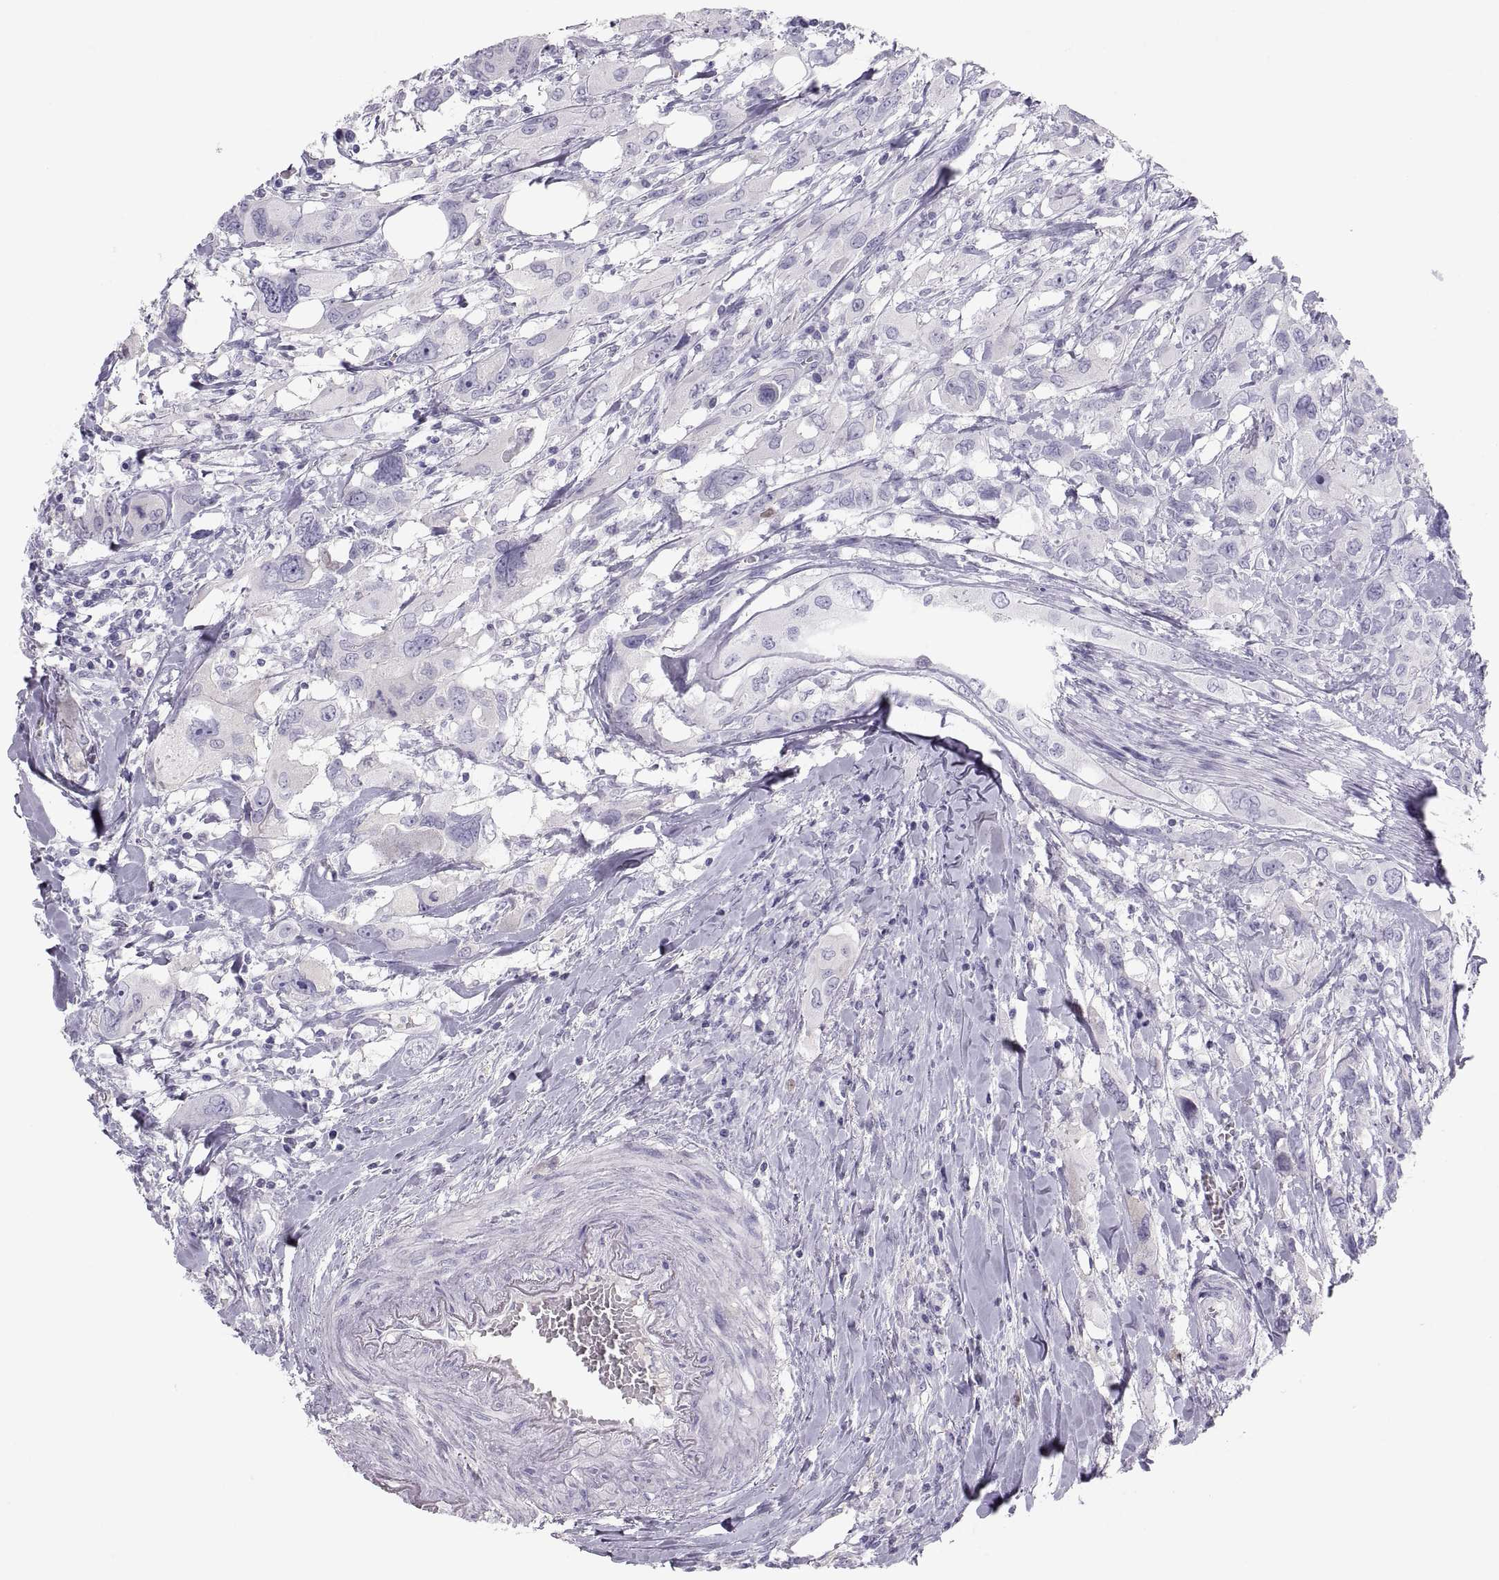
{"staining": {"intensity": "negative", "quantity": "none", "location": "none"}, "tissue": "urothelial cancer", "cell_type": "Tumor cells", "image_type": "cancer", "snomed": [{"axis": "morphology", "description": "Urothelial carcinoma, NOS"}, {"axis": "morphology", "description": "Urothelial carcinoma, High grade"}, {"axis": "topography", "description": "Urinary bladder"}], "caption": "Immunohistochemistry (IHC) image of neoplastic tissue: urothelial cancer stained with DAB exhibits no significant protein positivity in tumor cells.", "gene": "MAGEB2", "patient": {"sex": "male", "age": 63}}